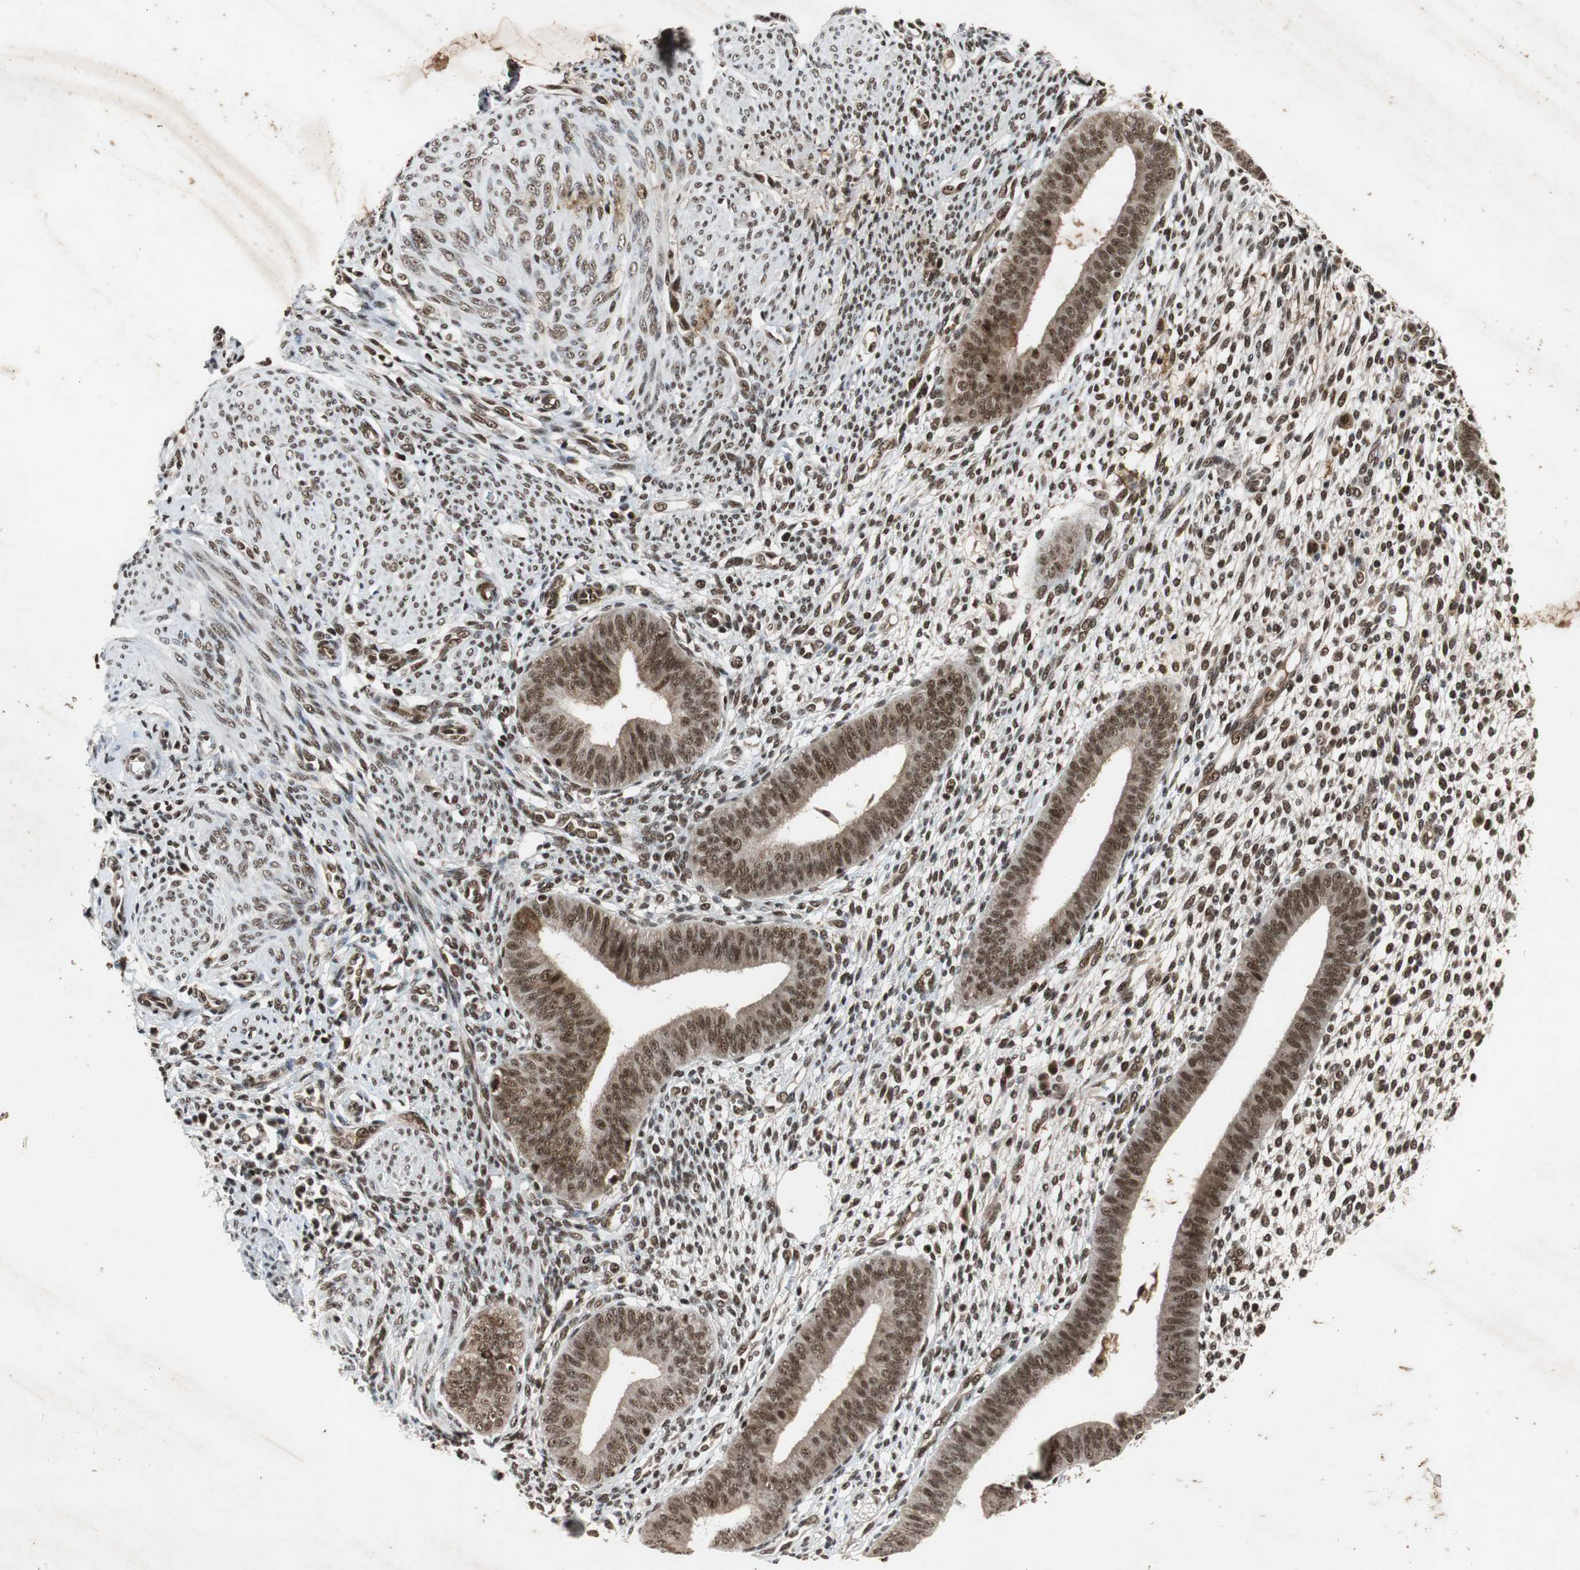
{"staining": {"intensity": "strong", "quantity": ">75%", "location": "nuclear"}, "tissue": "endometrium", "cell_type": "Cells in endometrial stroma", "image_type": "normal", "snomed": [{"axis": "morphology", "description": "Normal tissue, NOS"}, {"axis": "topography", "description": "Endometrium"}], "caption": "Immunohistochemistry (IHC) (DAB (3,3'-diaminobenzidine)) staining of benign human endometrium demonstrates strong nuclear protein positivity in approximately >75% of cells in endometrial stroma. (IHC, brightfield microscopy, high magnification).", "gene": "TAF5", "patient": {"sex": "female", "age": 35}}